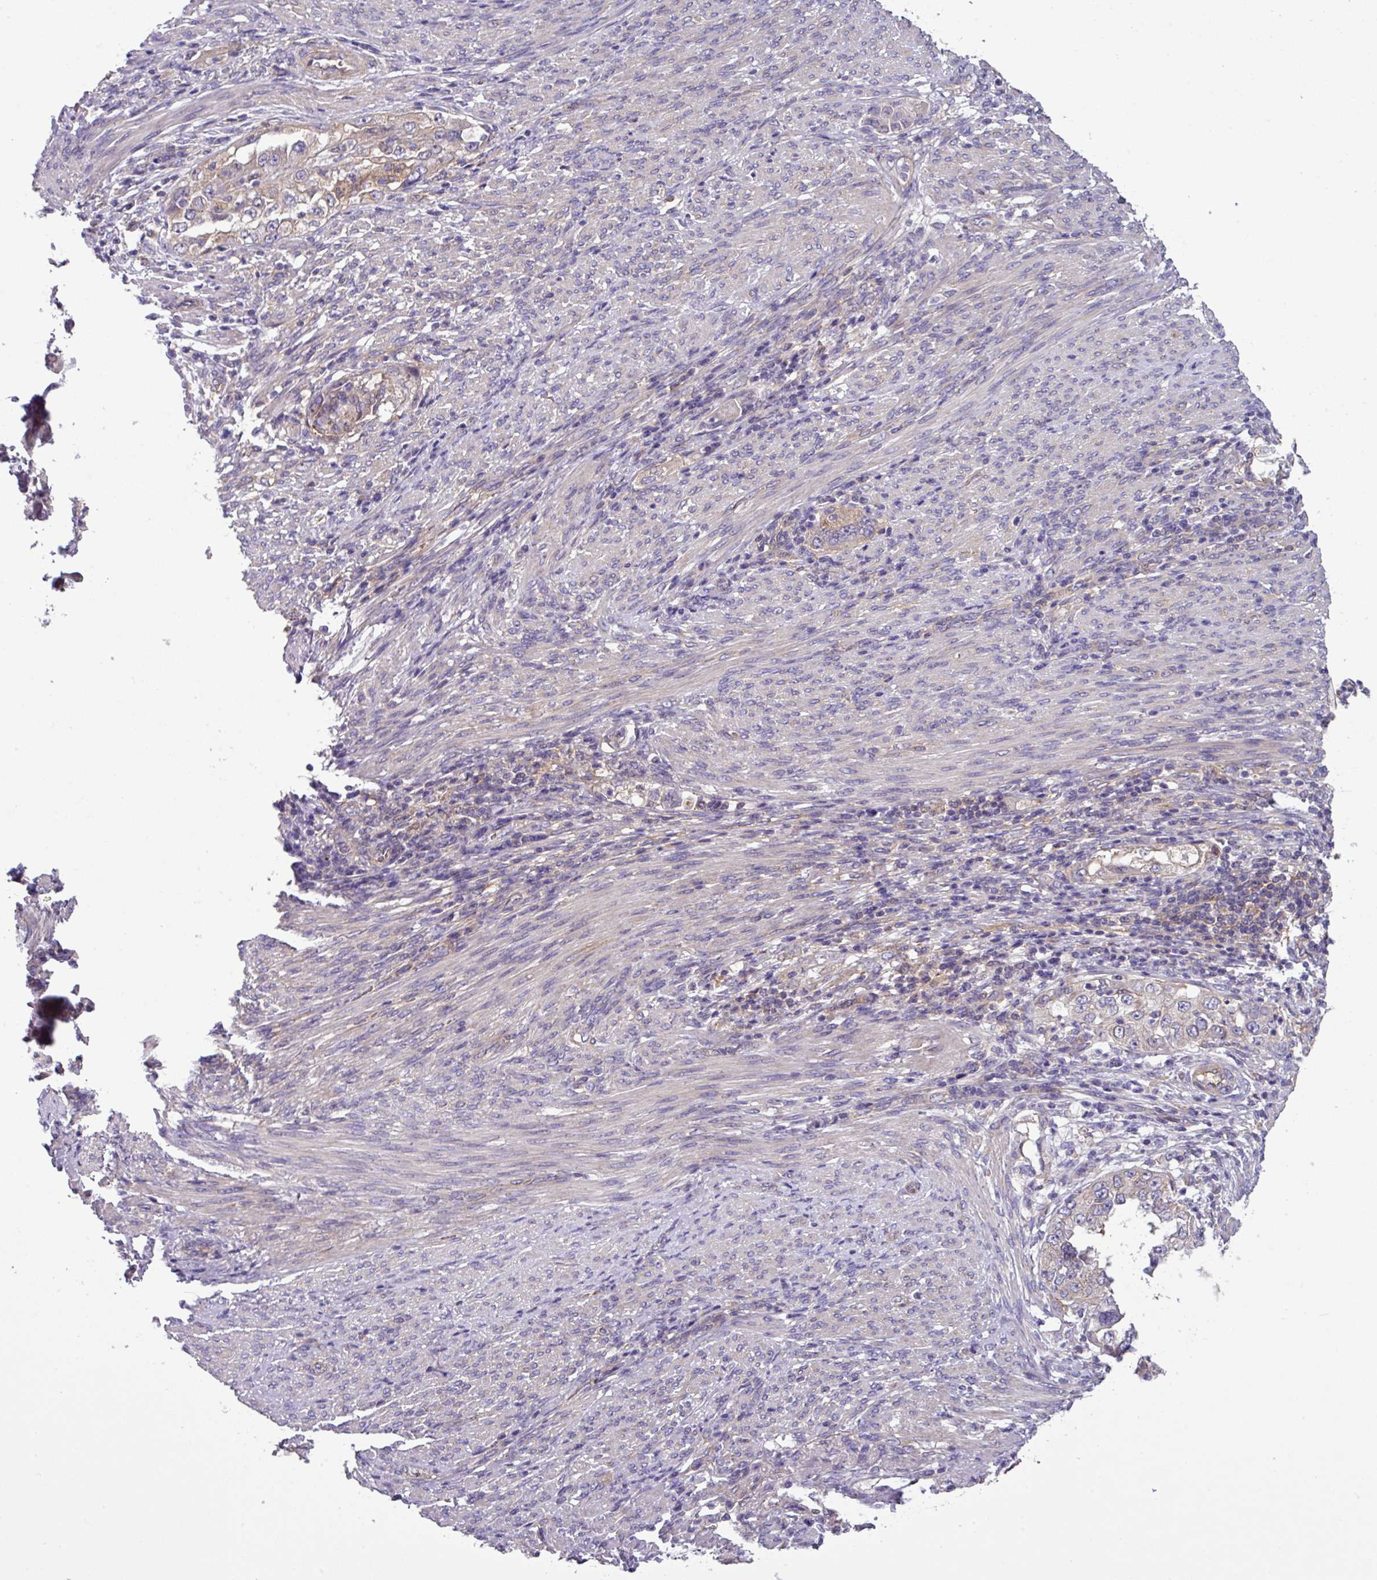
{"staining": {"intensity": "weak", "quantity": "<25%", "location": "cytoplasmic/membranous"}, "tissue": "endometrial cancer", "cell_type": "Tumor cells", "image_type": "cancer", "snomed": [{"axis": "morphology", "description": "Adenocarcinoma, NOS"}, {"axis": "topography", "description": "Endometrium"}], "caption": "The photomicrograph reveals no staining of tumor cells in endometrial cancer.", "gene": "SLC23A2", "patient": {"sex": "female", "age": 85}}